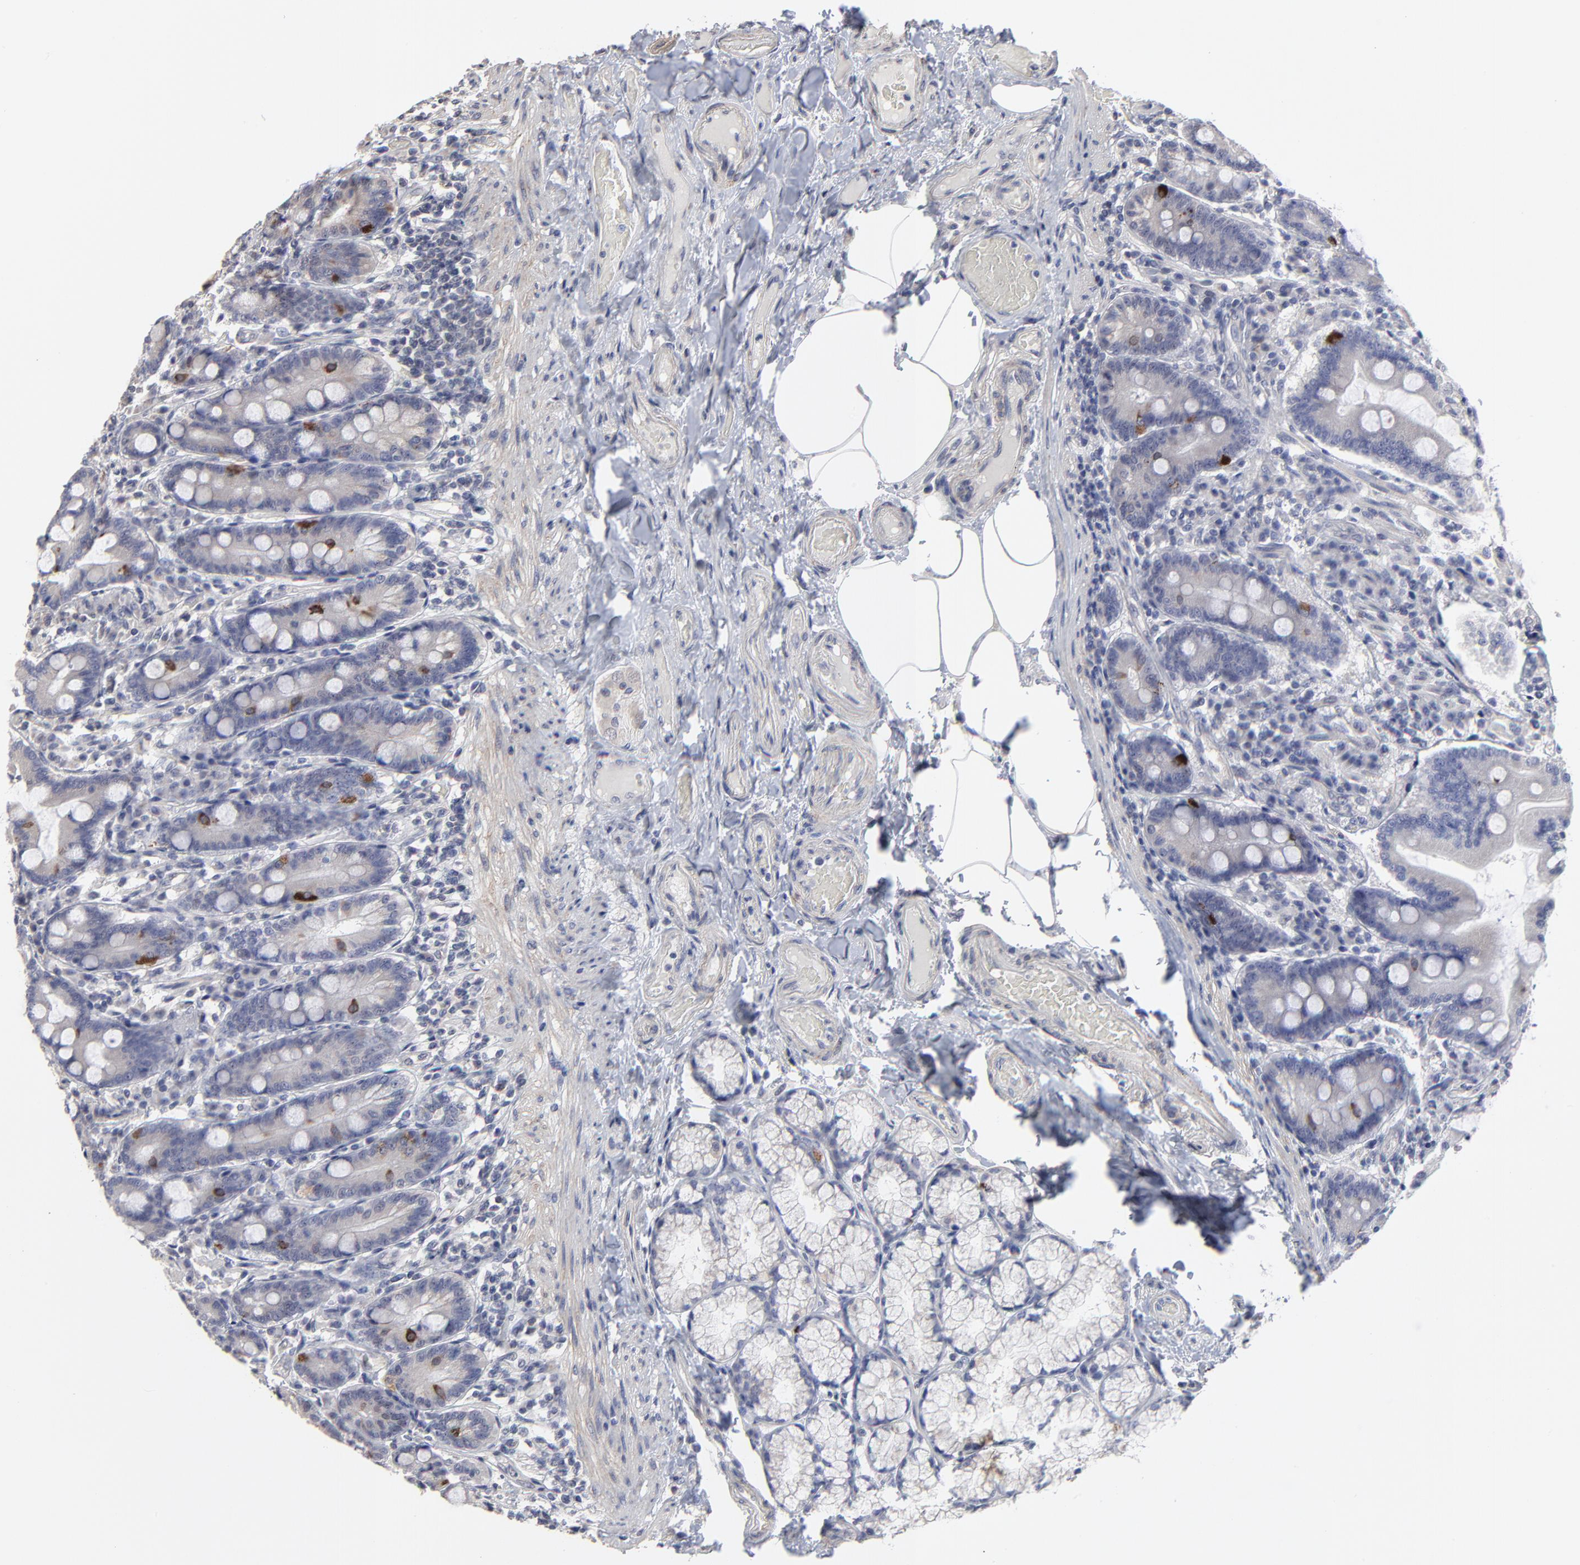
{"staining": {"intensity": "strong", "quantity": "<25%", "location": "cytoplasmic/membranous"}, "tissue": "duodenum", "cell_type": "Glandular cells", "image_type": "normal", "snomed": [{"axis": "morphology", "description": "Normal tissue, NOS"}, {"axis": "topography", "description": "Duodenum"}], "caption": "This micrograph displays immunohistochemistry staining of unremarkable duodenum, with medium strong cytoplasmic/membranous staining in approximately <25% of glandular cells.", "gene": "MAGEA10", "patient": {"sex": "female", "age": 64}}